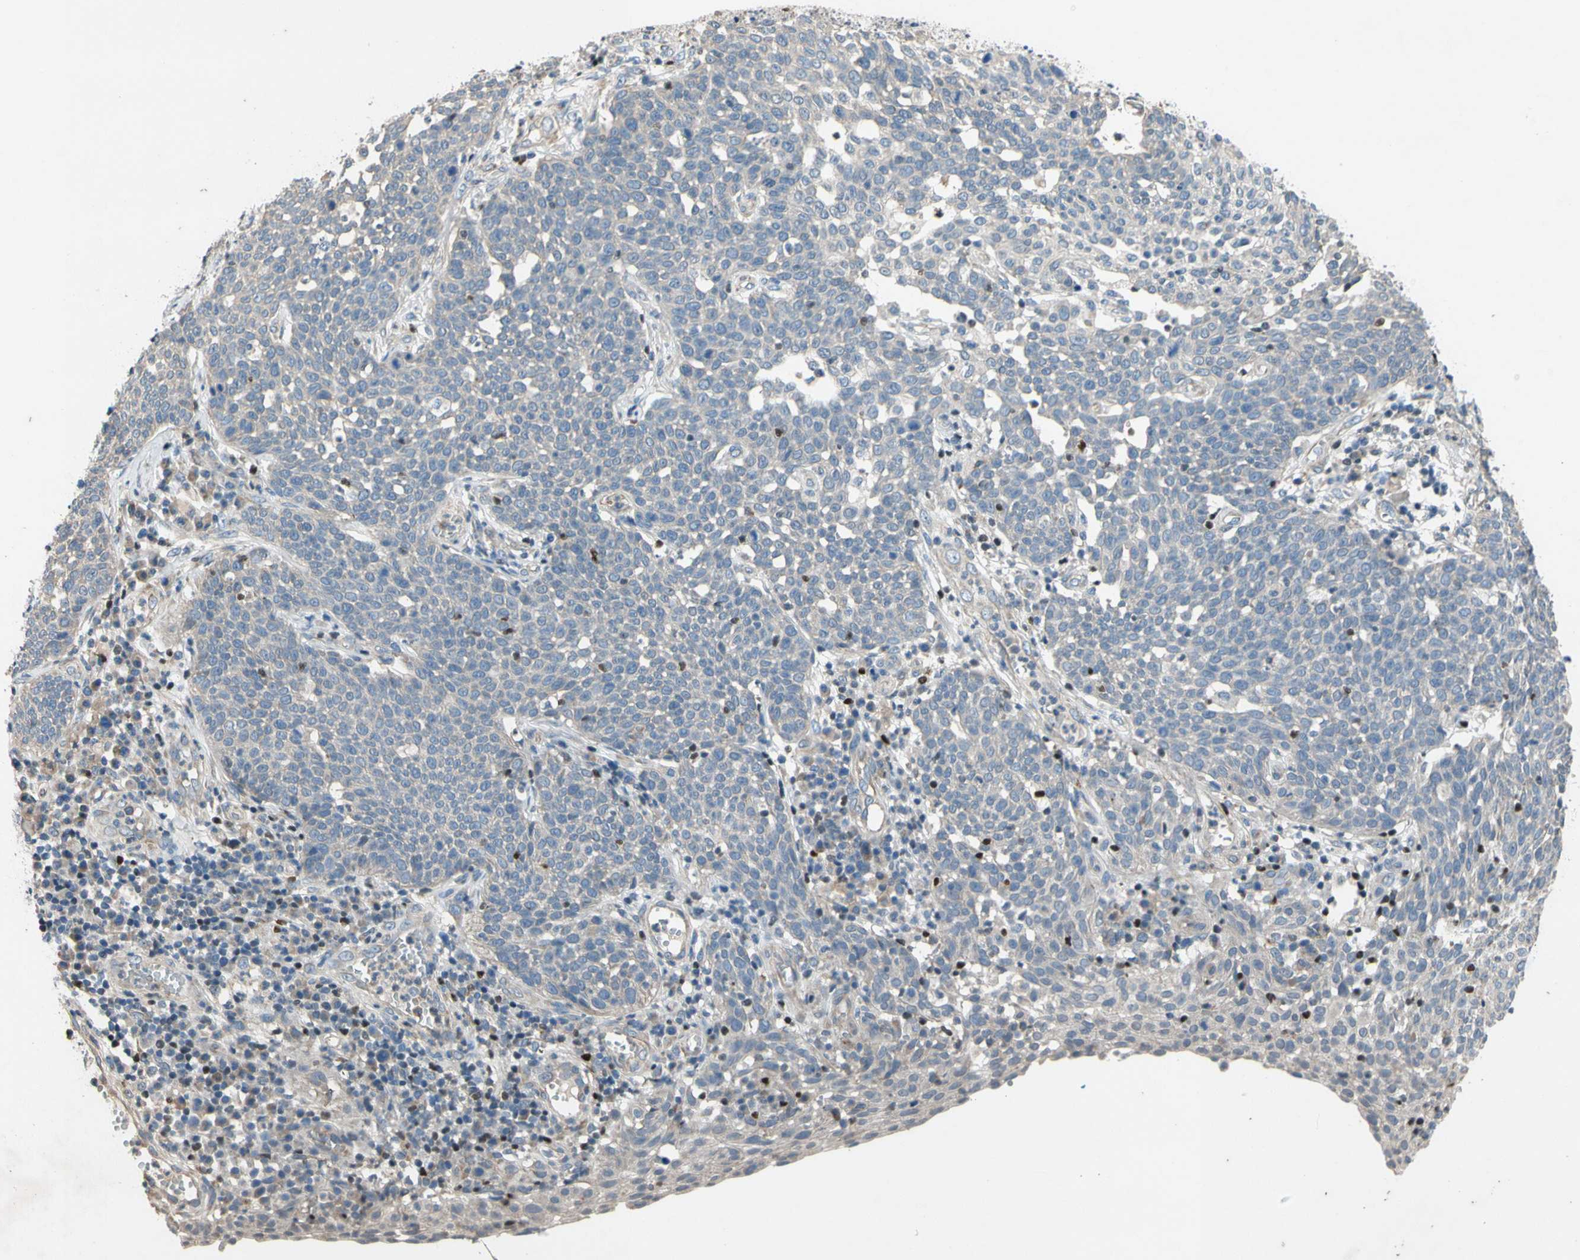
{"staining": {"intensity": "negative", "quantity": "none", "location": "none"}, "tissue": "cervical cancer", "cell_type": "Tumor cells", "image_type": "cancer", "snomed": [{"axis": "morphology", "description": "Squamous cell carcinoma, NOS"}, {"axis": "topography", "description": "Cervix"}], "caption": "Immunohistochemical staining of cervical cancer (squamous cell carcinoma) demonstrates no significant positivity in tumor cells.", "gene": "TBX21", "patient": {"sex": "female", "age": 34}}